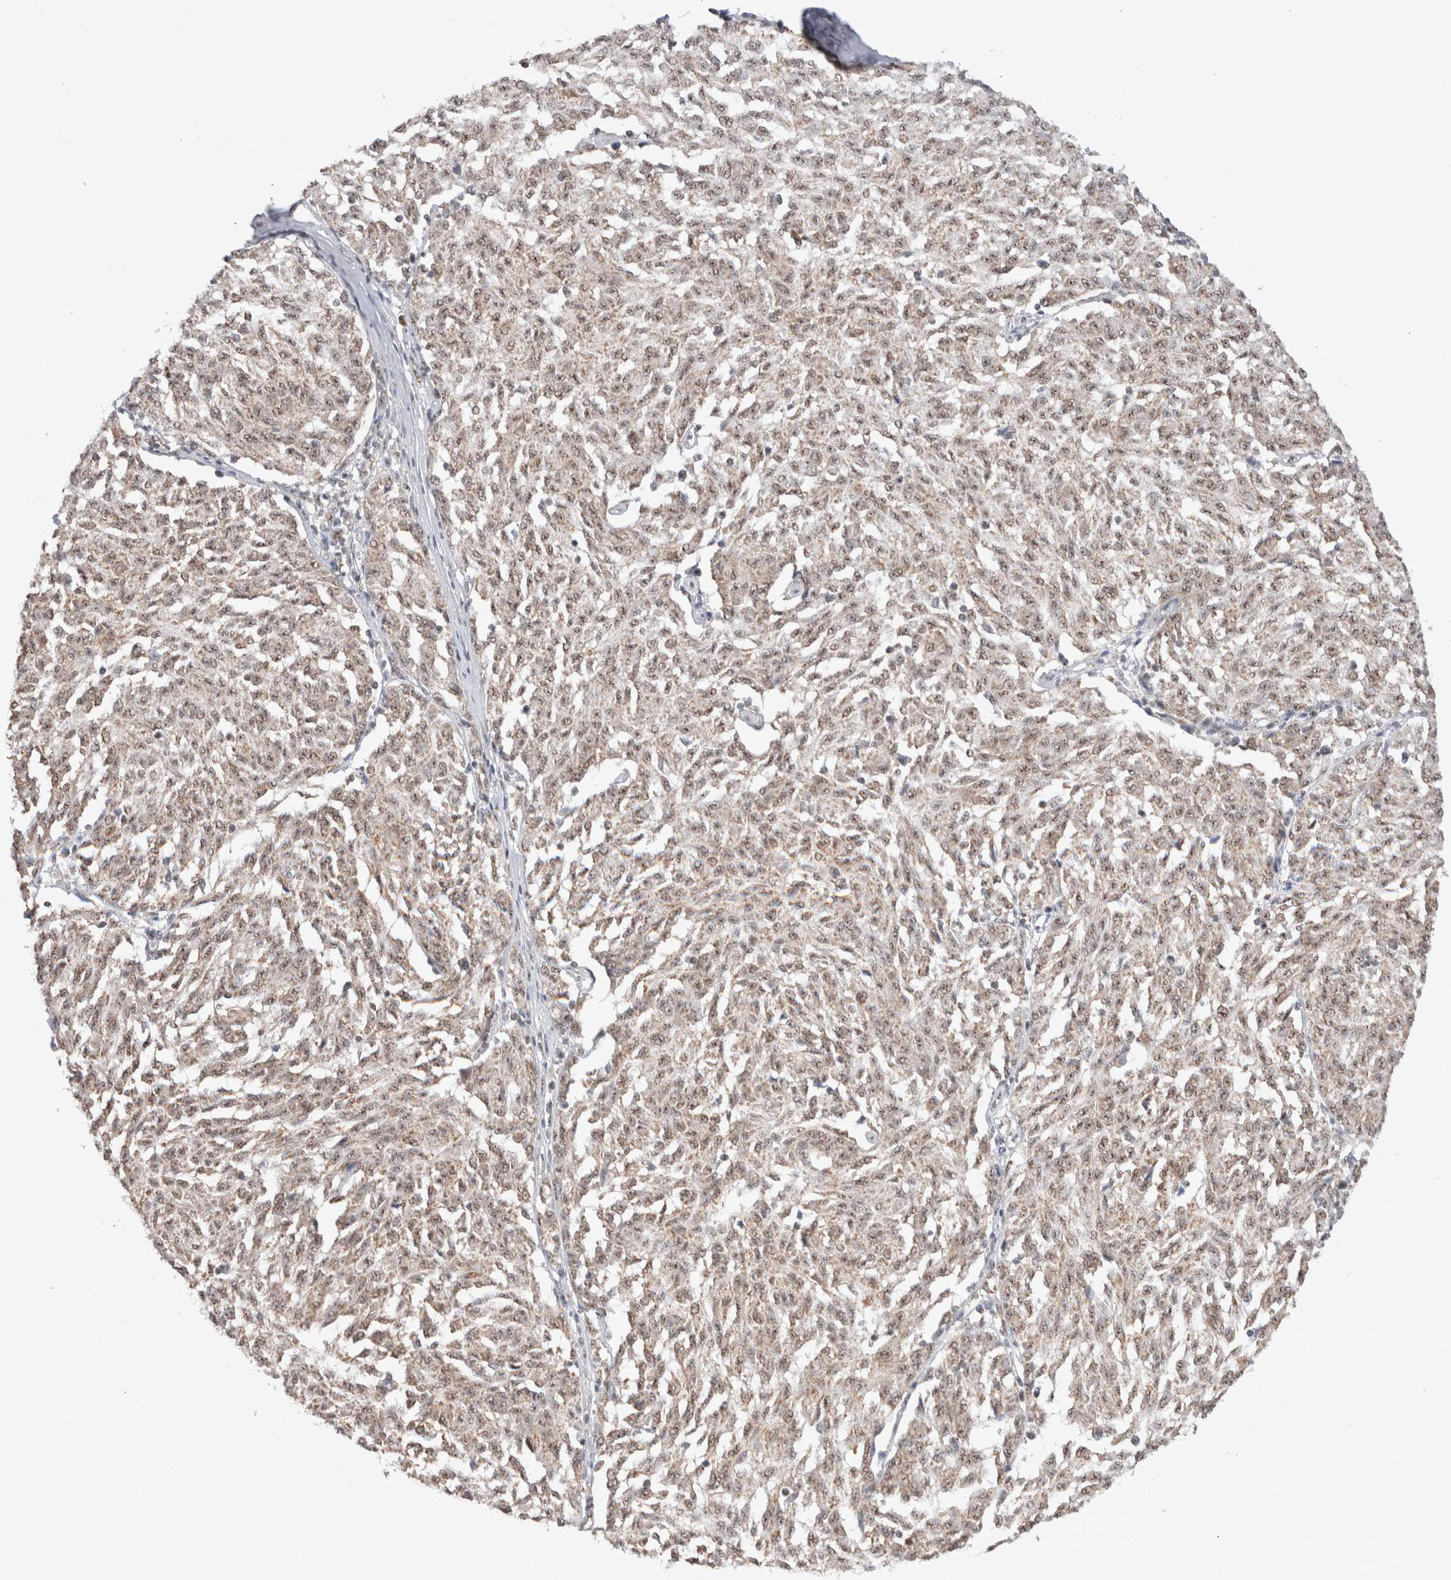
{"staining": {"intensity": "weak", "quantity": ">75%", "location": "cytoplasmic/membranous,nuclear"}, "tissue": "melanoma", "cell_type": "Tumor cells", "image_type": "cancer", "snomed": [{"axis": "morphology", "description": "Malignant melanoma, NOS"}, {"axis": "topography", "description": "Skin"}], "caption": "The image demonstrates staining of melanoma, revealing weak cytoplasmic/membranous and nuclear protein staining (brown color) within tumor cells.", "gene": "ZNF695", "patient": {"sex": "female", "age": 72}}